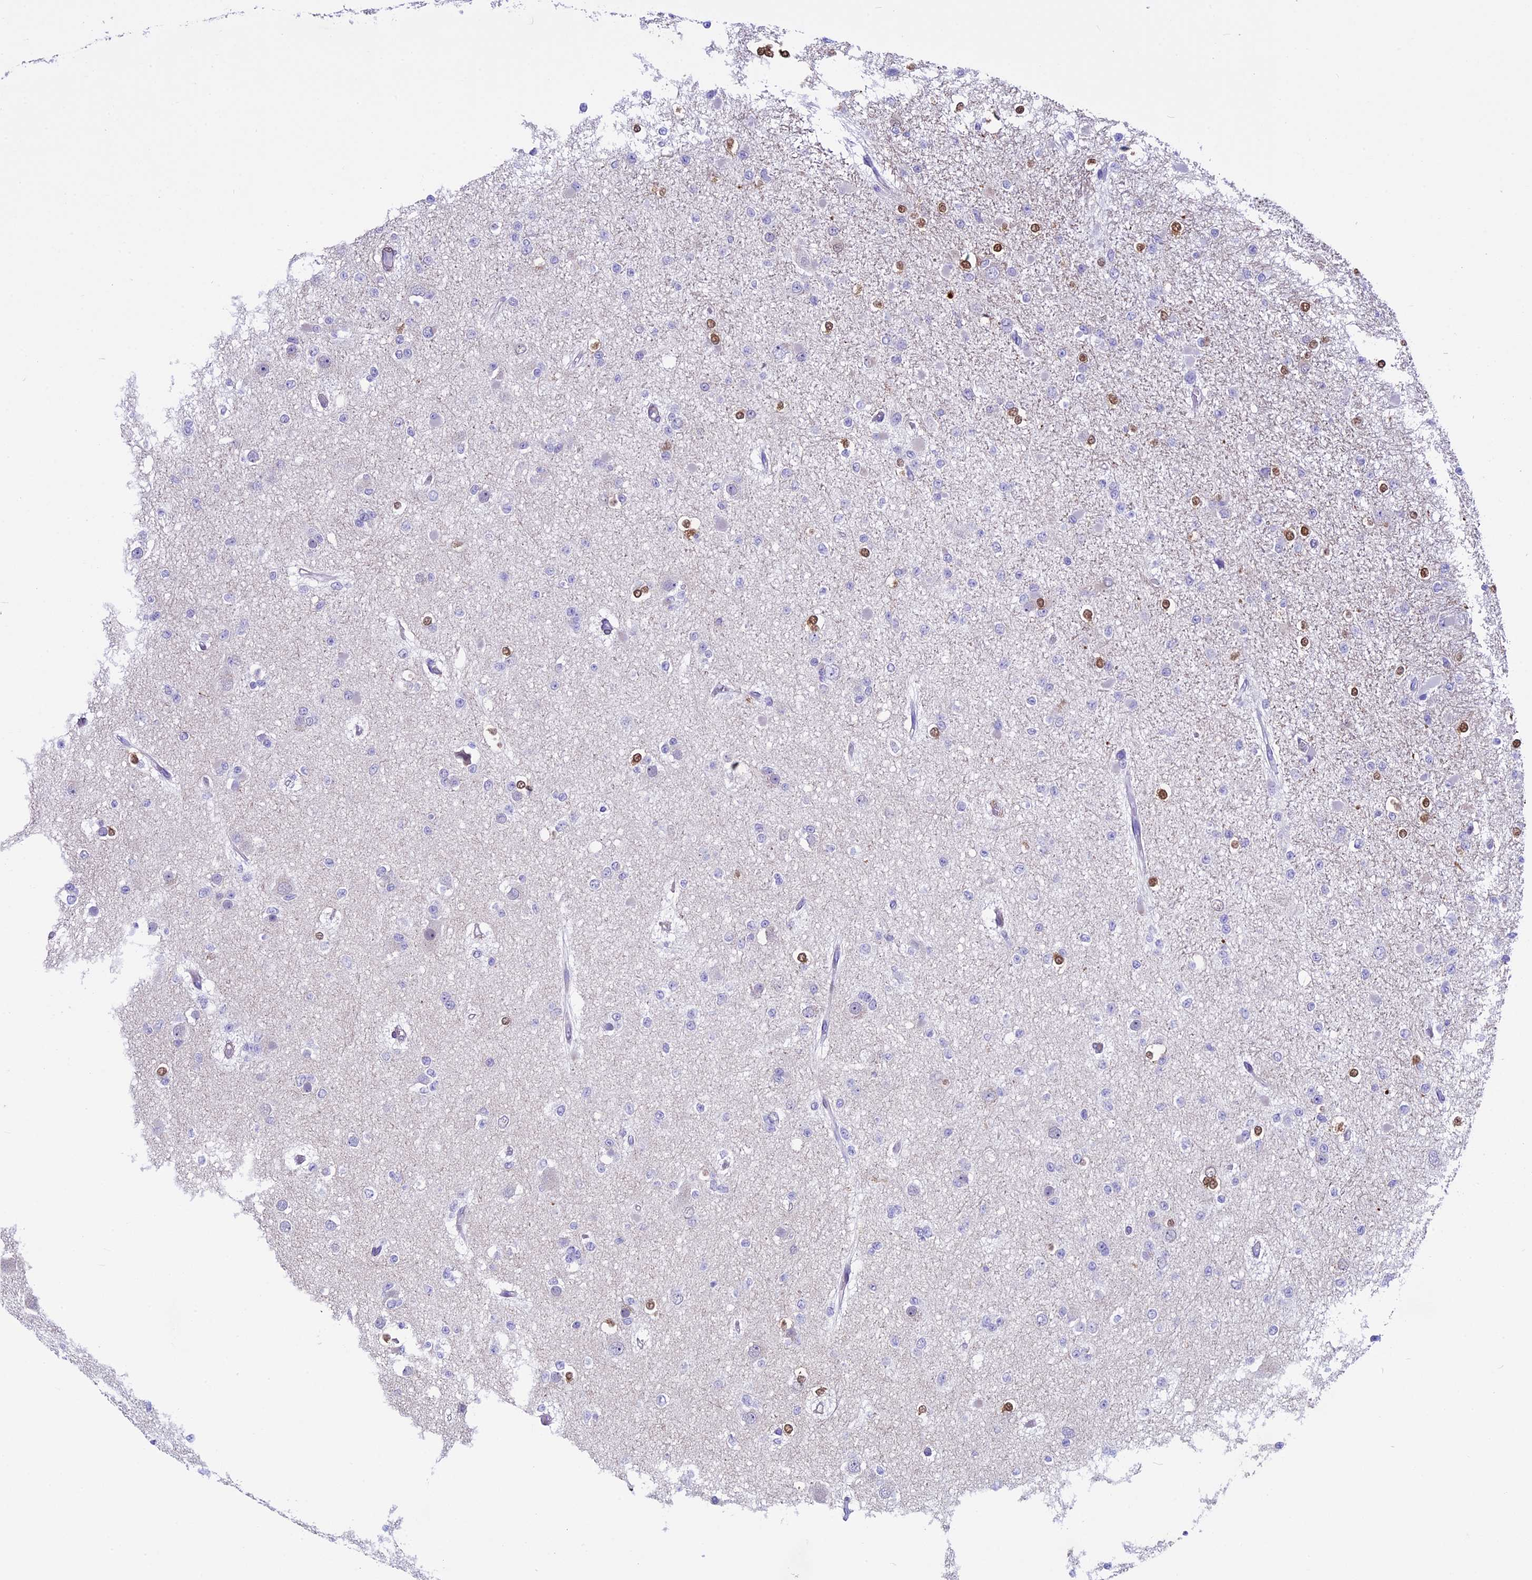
{"staining": {"intensity": "moderate", "quantity": "<25%", "location": "nuclear"}, "tissue": "glioma", "cell_type": "Tumor cells", "image_type": "cancer", "snomed": [{"axis": "morphology", "description": "Glioma, malignant, Low grade"}, {"axis": "topography", "description": "Brain"}], "caption": "This is a micrograph of immunohistochemistry staining of malignant low-grade glioma, which shows moderate staining in the nuclear of tumor cells.", "gene": "IGSF6", "patient": {"sex": "female", "age": 22}}